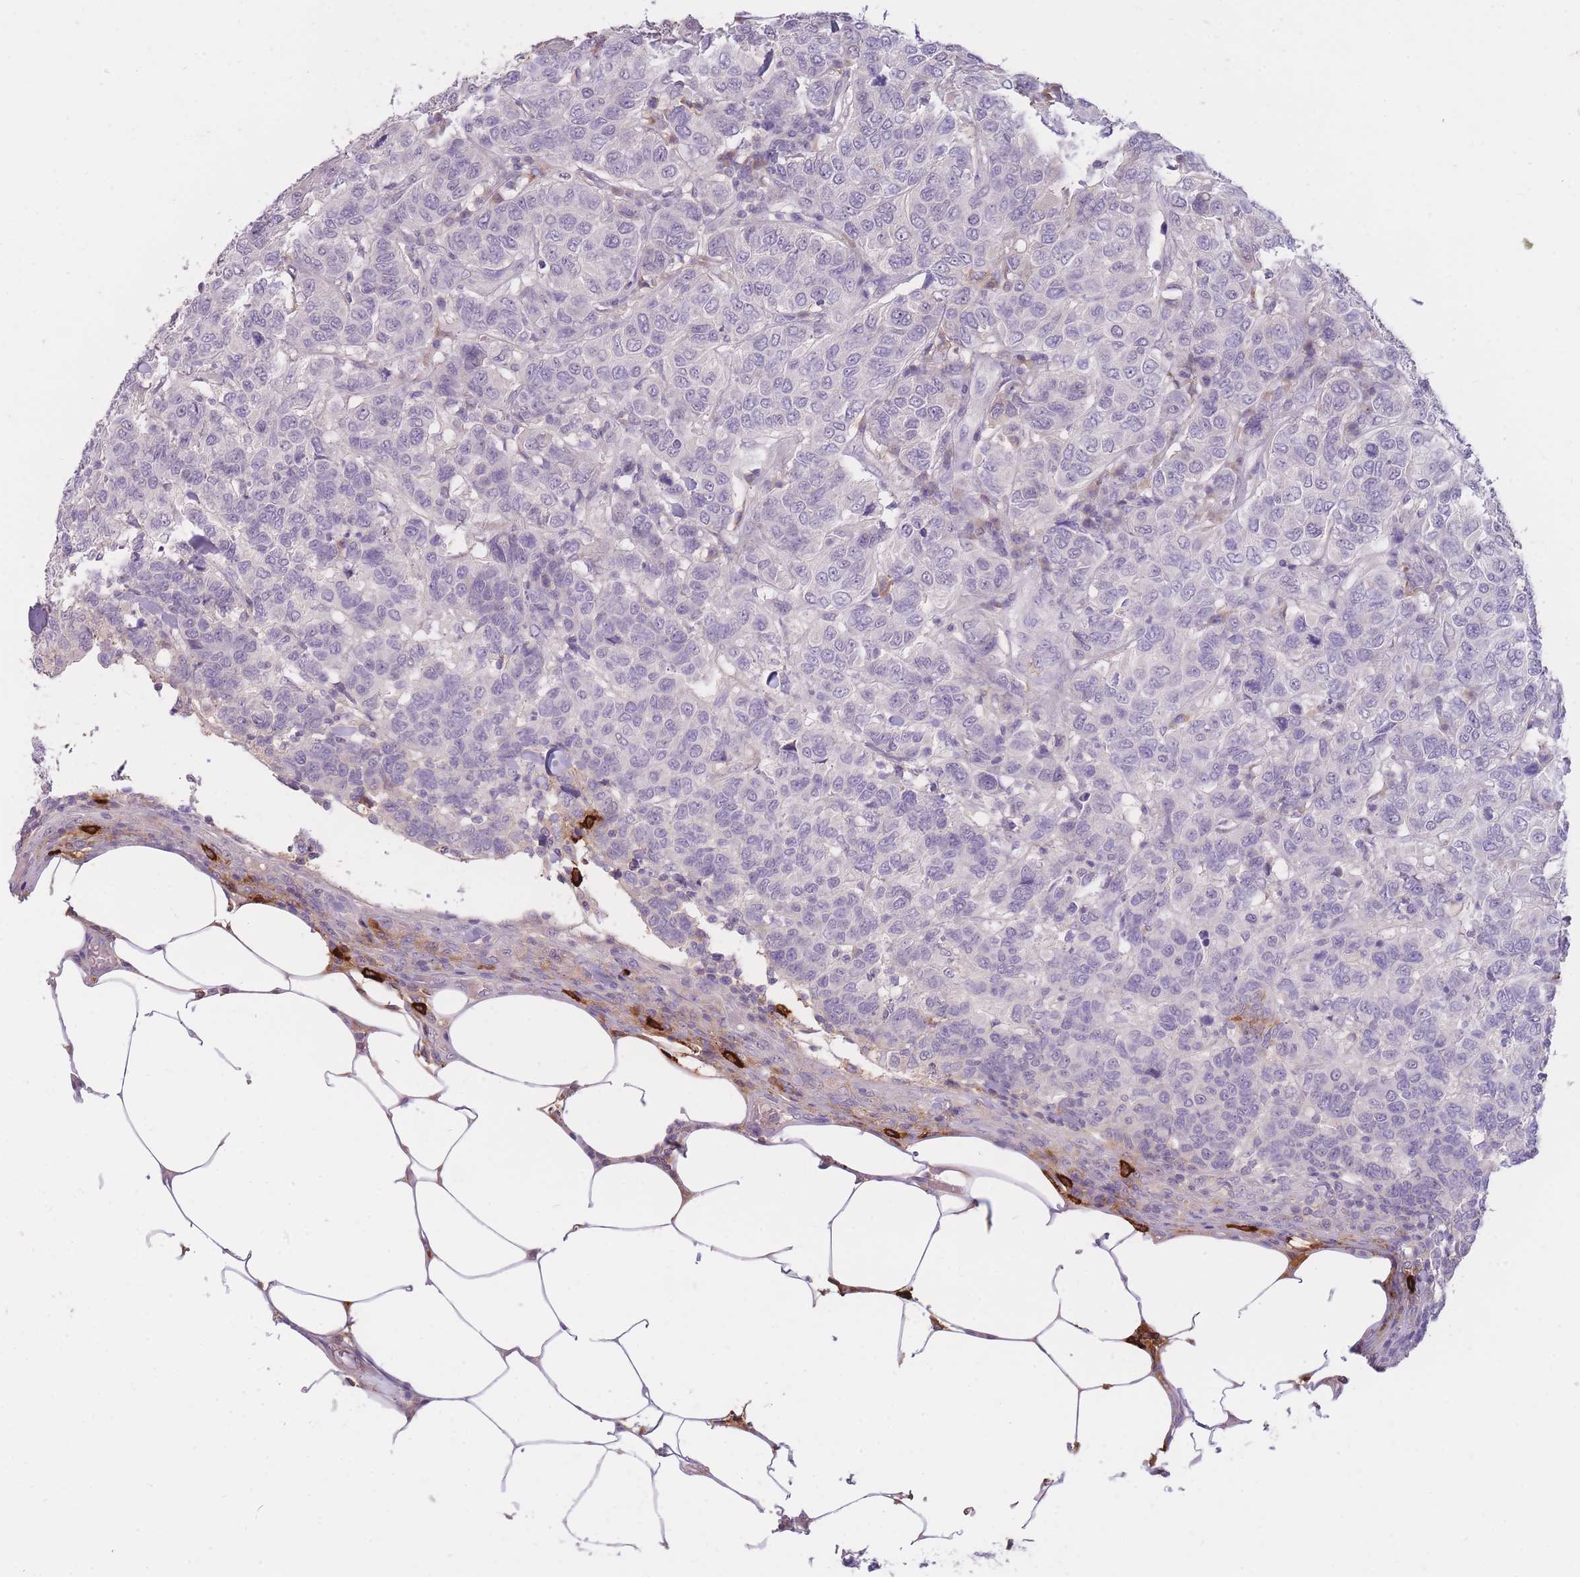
{"staining": {"intensity": "negative", "quantity": "none", "location": "none"}, "tissue": "breast cancer", "cell_type": "Tumor cells", "image_type": "cancer", "snomed": [{"axis": "morphology", "description": "Duct carcinoma"}, {"axis": "topography", "description": "Breast"}], "caption": "Immunohistochemistry (IHC) of invasive ductal carcinoma (breast) shows no positivity in tumor cells.", "gene": "TPSD1", "patient": {"sex": "female", "age": 55}}